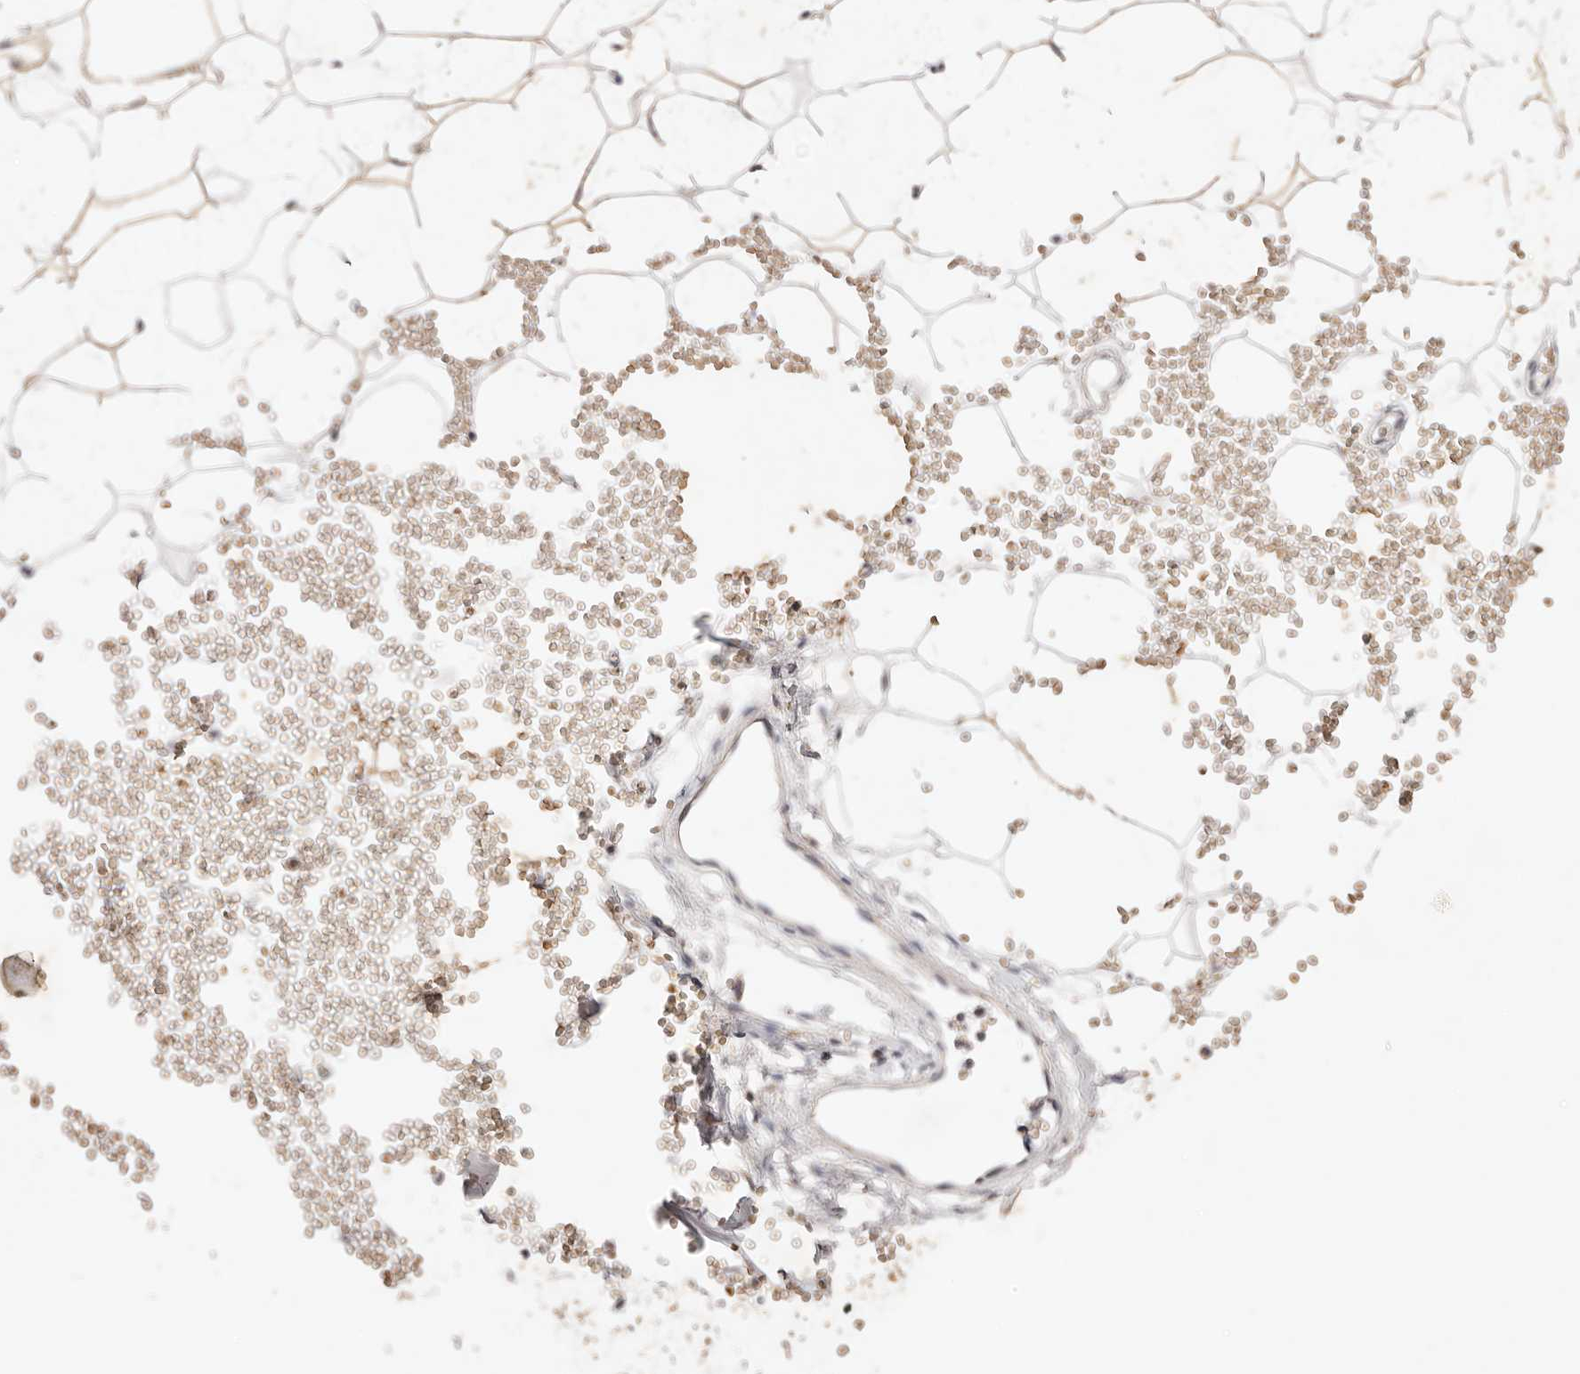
{"staining": {"intensity": "weak", "quantity": ">75%", "location": "cytoplasmic/membranous"}, "tissue": "adipose tissue", "cell_type": "Adipocytes", "image_type": "normal", "snomed": [{"axis": "morphology", "description": "Normal tissue, NOS"}, {"axis": "topography", "description": "Breast"}], "caption": "A low amount of weak cytoplasmic/membranous positivity is identified in approximately >75% of adipocytes in normal adipose tissue. The staining is performed using DAB brown chromogen to label protein expression. The nuclei are counter-stained blue using hematoxylin.", "gene": "CXADR", "patient": {"sex": "female", "age": 23}}